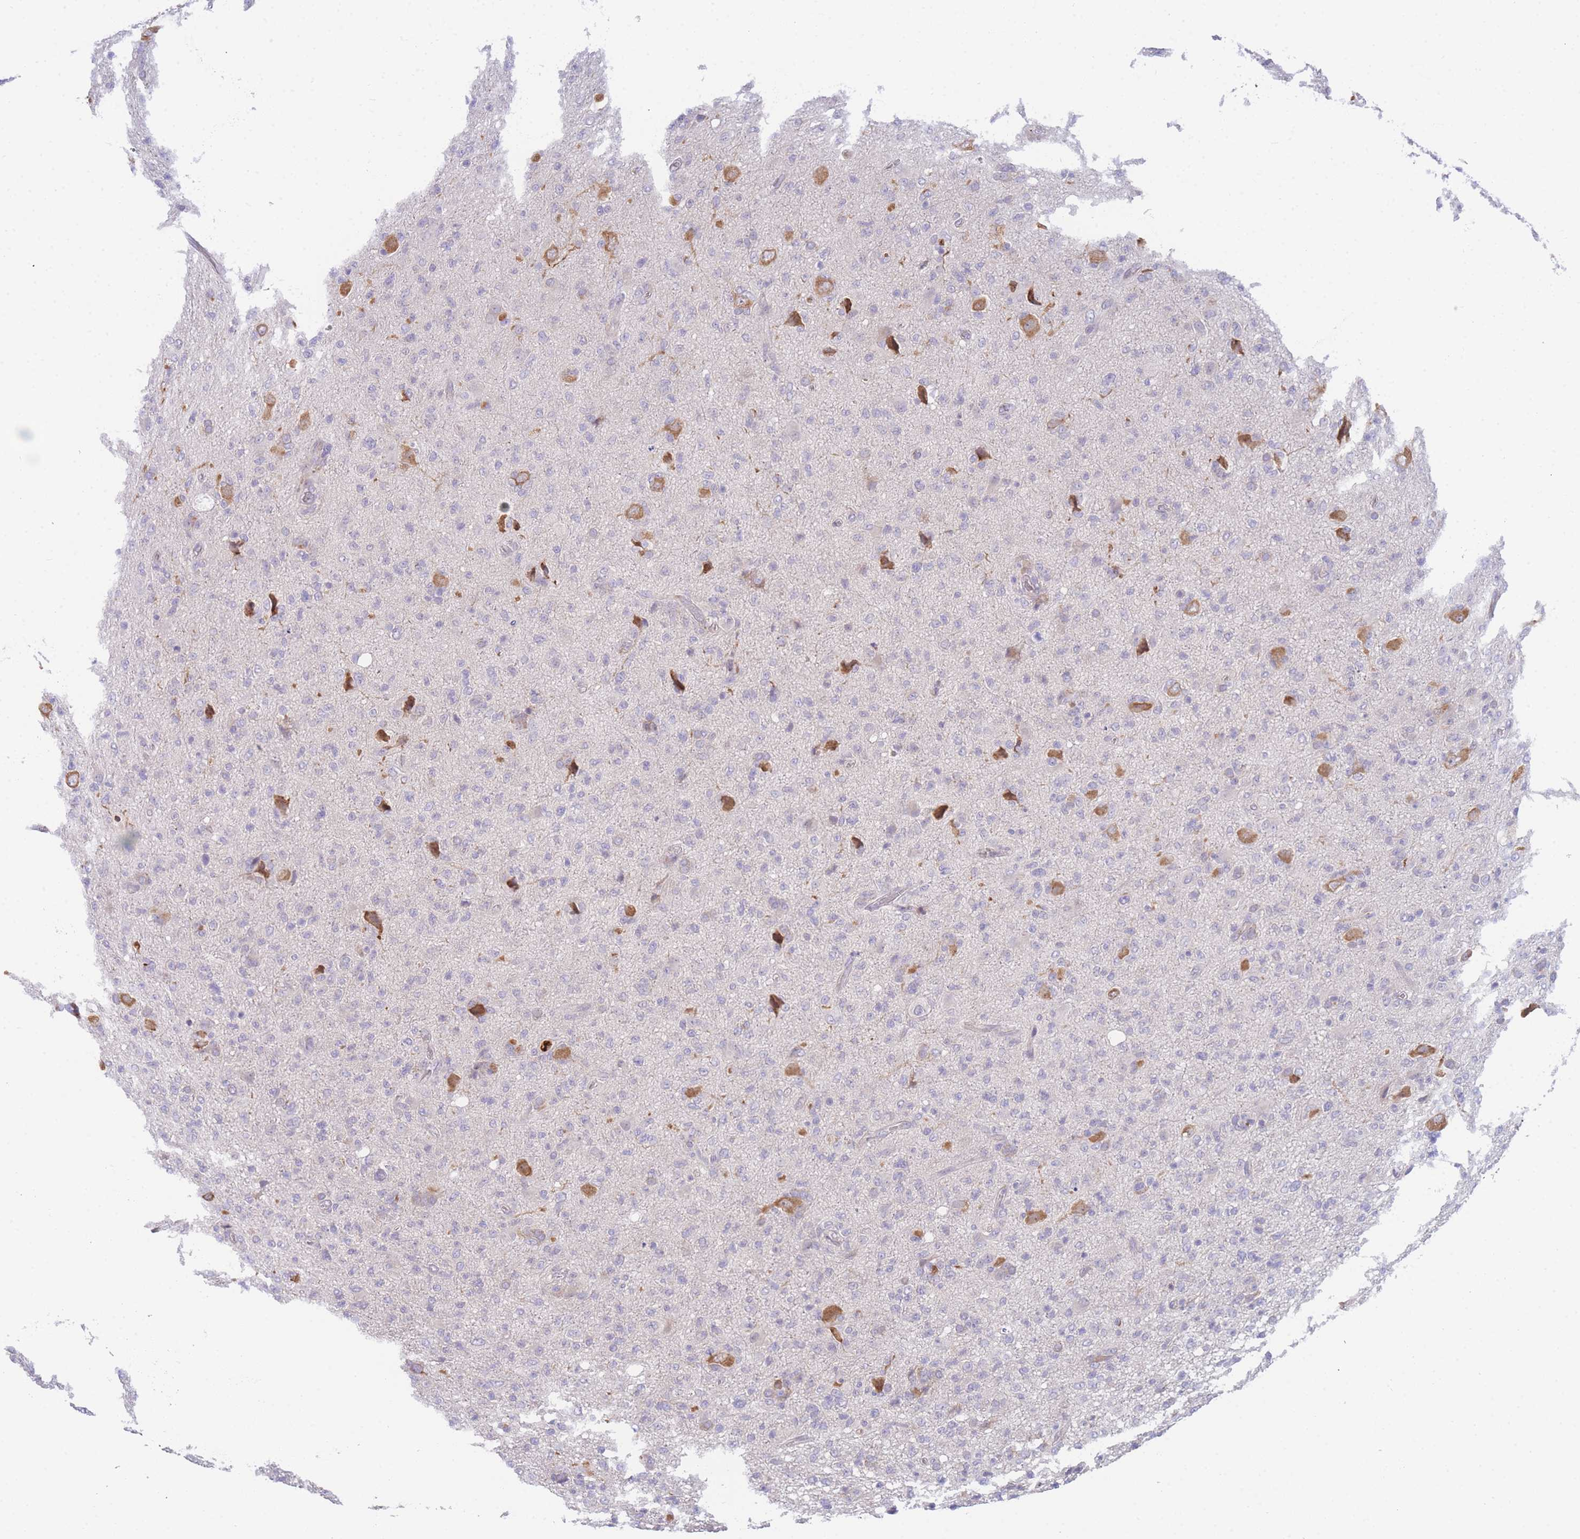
{"staining": {"intensity": "negative", "quantity": "none", "location": "none"}, "tissue": "glioma", "cell_type": "Tumor cells", "image_type": "cancer", "snomed": [{"axis": "morphology", "description": "Glioma, malignant, High grade"}, {"axis": "topography", "description": "Brain"}], "caption": "Glioma was stained to show a protein in brown. There is no significant expression in tumor cells.", "gene": "ZNF510", "patient": {"sex": "female", "age": 57}}